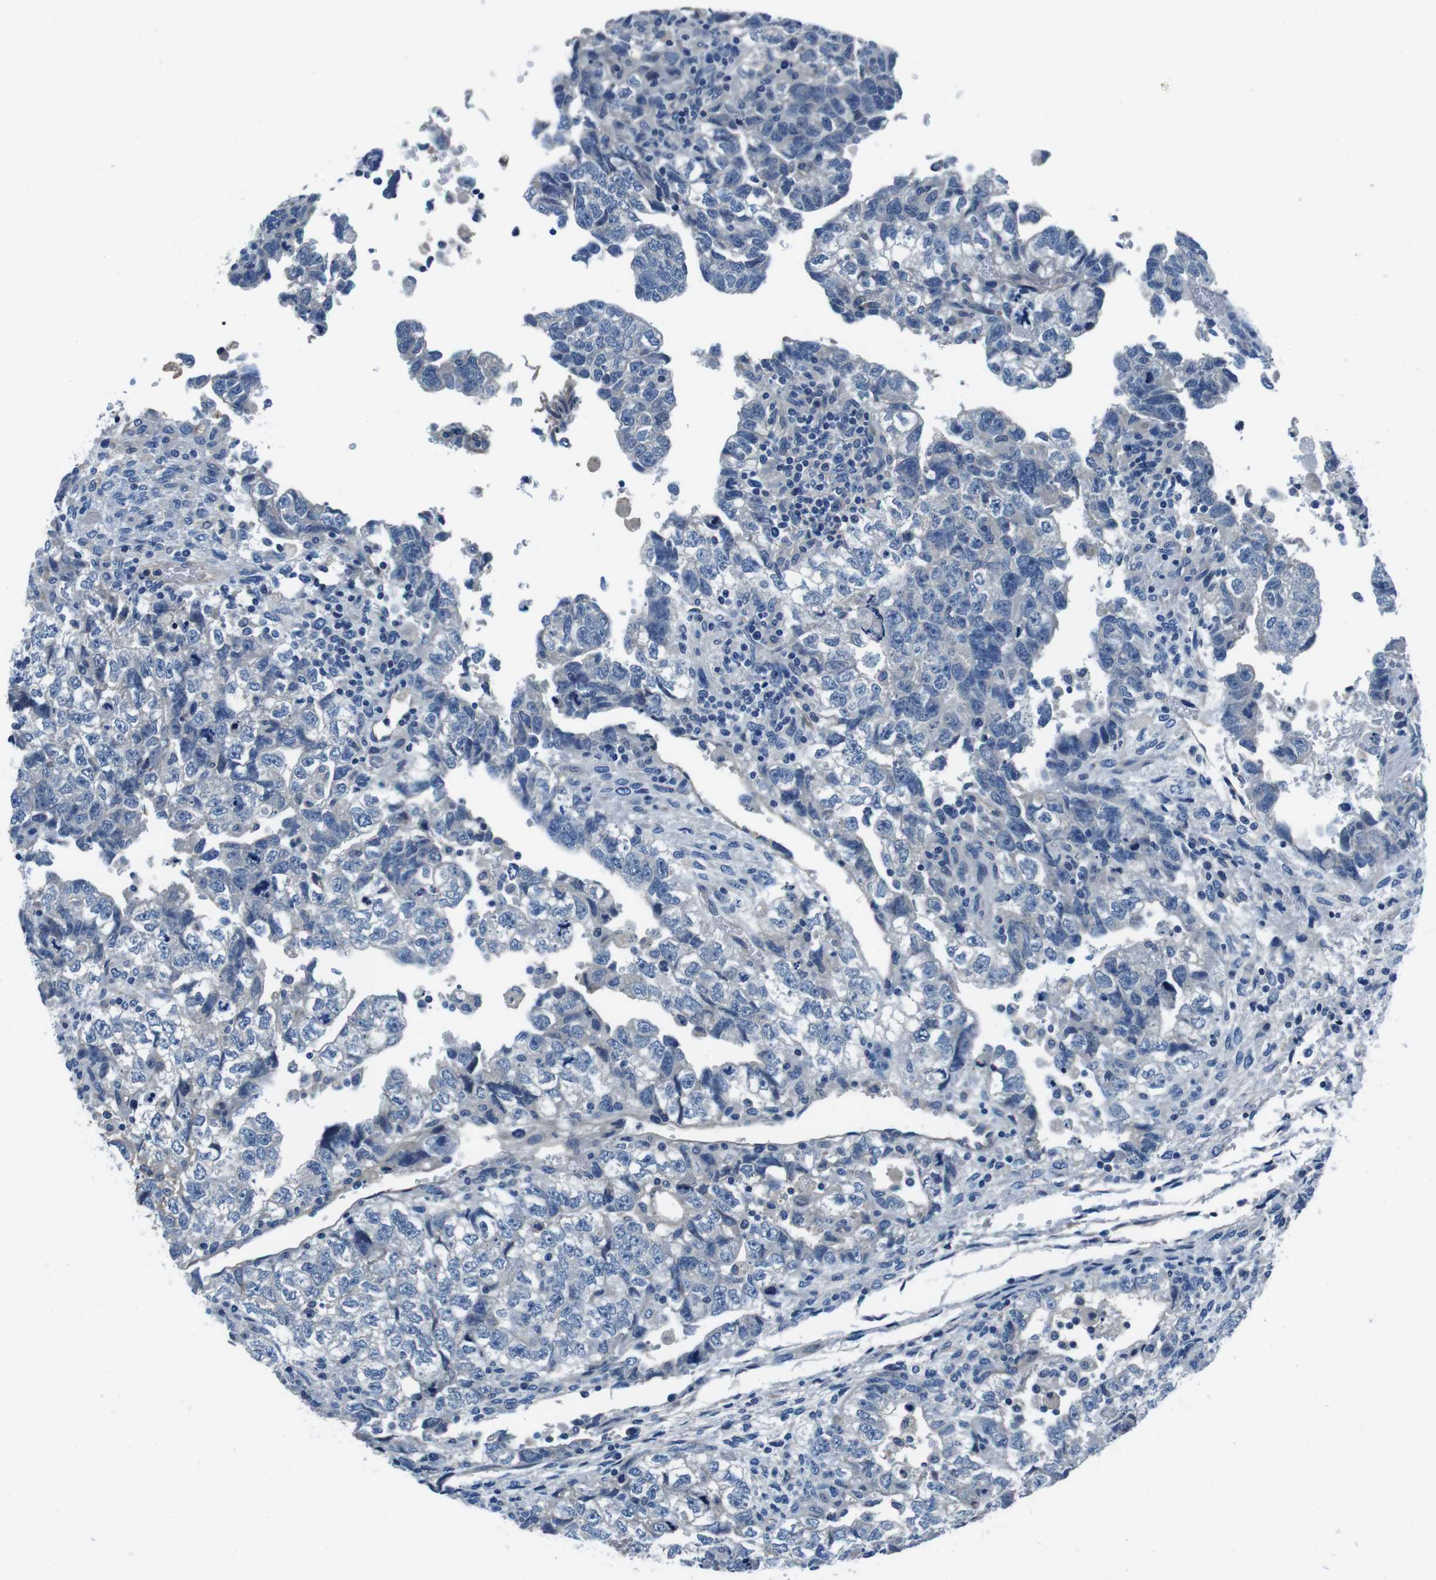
{"staining": {"intensity": "negative", "quantity": "none", "location": "none"}, "tissue": "testis cancer", "cell_type": "Tumor cells", "image_type": "cancer", "snomed": [{"axis": "morphology", "description": "Carcinoma, Embryonal, NOS"}, {"axis": "topography", "description": "Testis"}], "caption": "An immunohistochemistry micrograph of testis cancer is shown. There is no staining in tumor cells of testis cancer.", "gene": "CASQ1", "patient": {"sex": "male", "age": 36}}